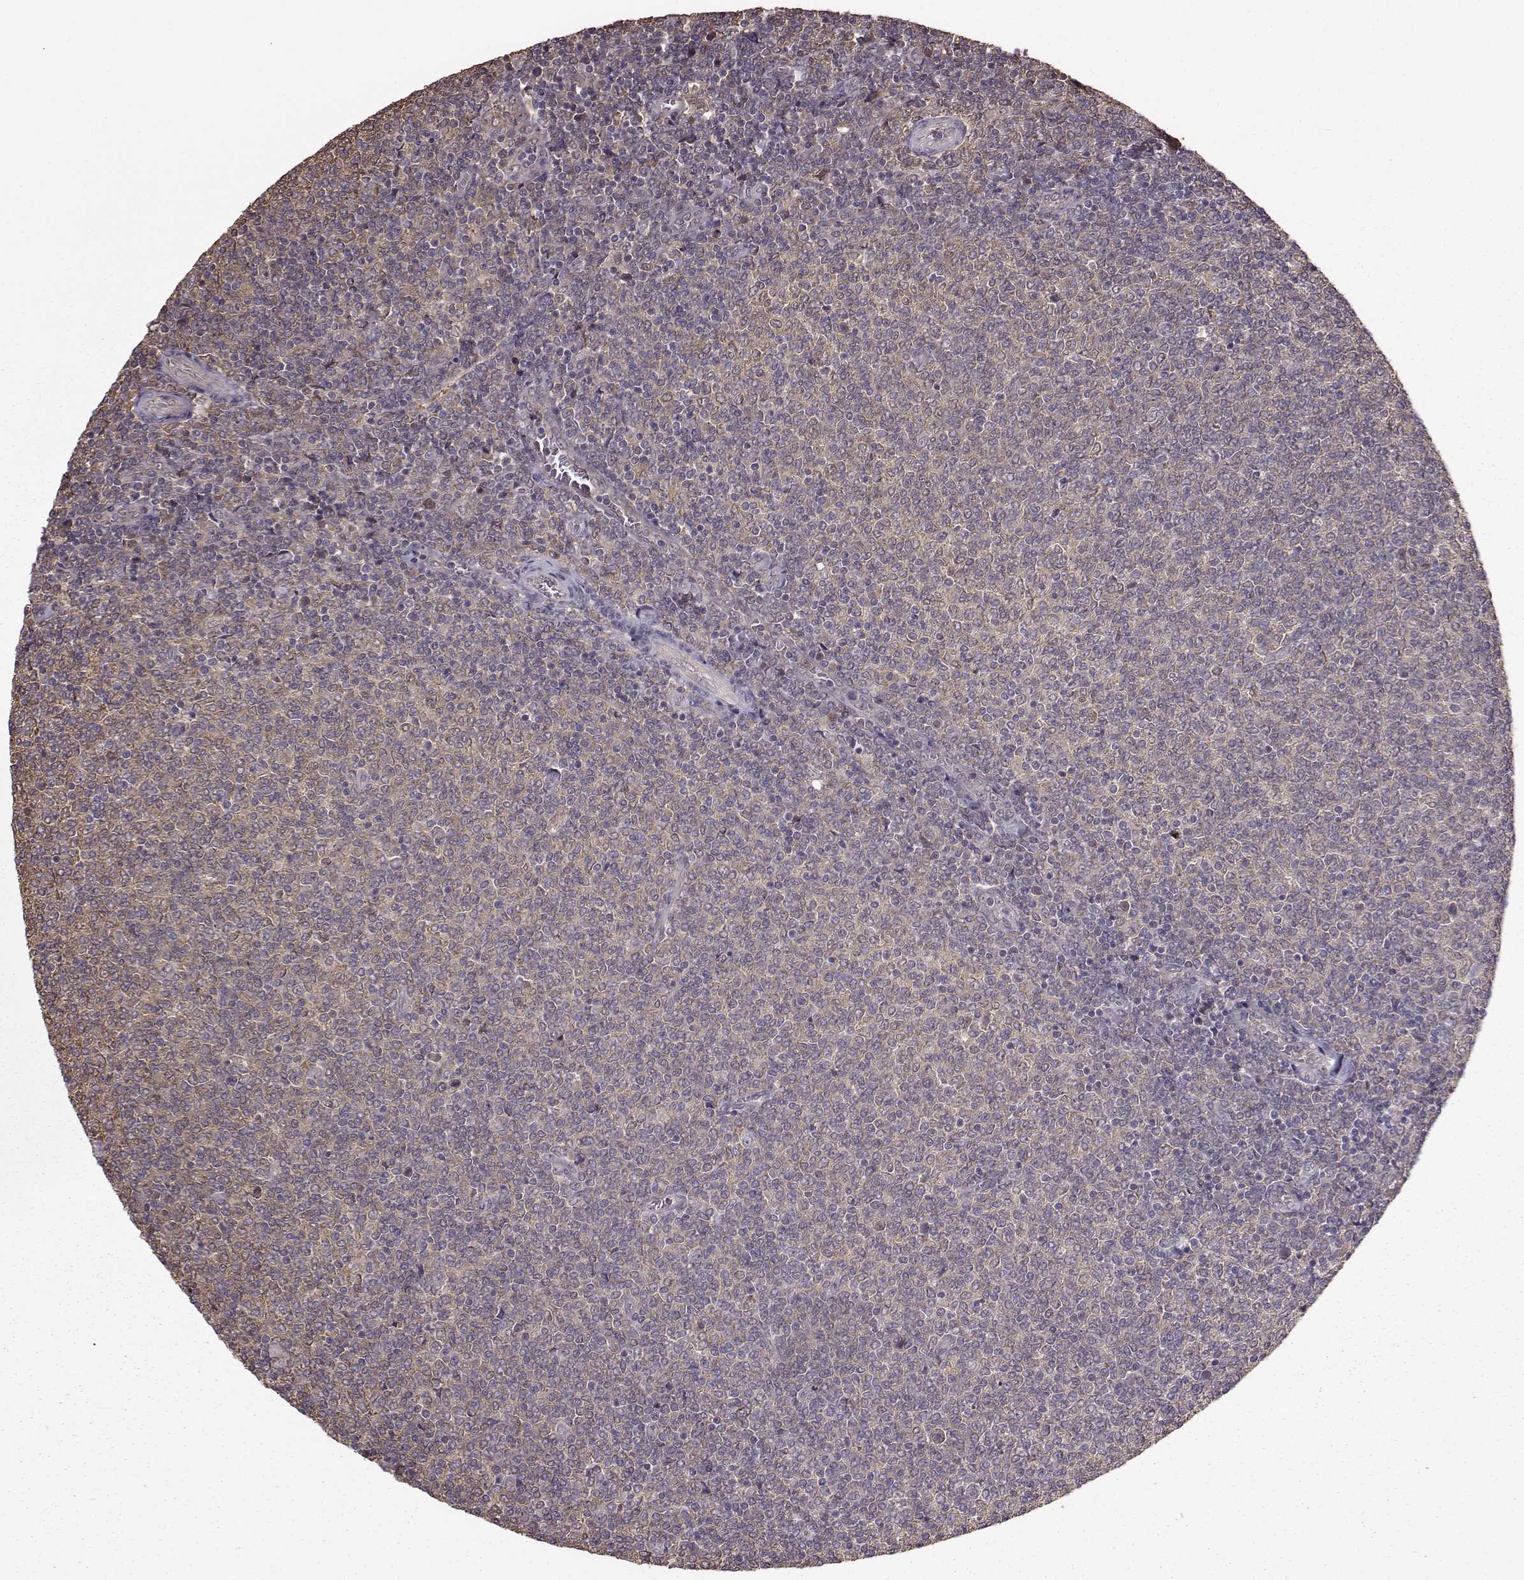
{"staining": {"intensity": "negative", "quantity": "none", "location": "none"}, "tissue": "lymphoma", "cell_type": "Tumor cells", "image_type": "cancer", "snomed": [{"axis": "morphology", "description": "Malignant lymphoma, non-Hodgkin's type, Low grade"}, {"axis": "topography", "description": "Lymph node"}], "caption": "Tumor cells are negative for protein expression in human lymphoma.", "gene": "NME1-NME2", "patient": {"sex": "male", "age": 52}}